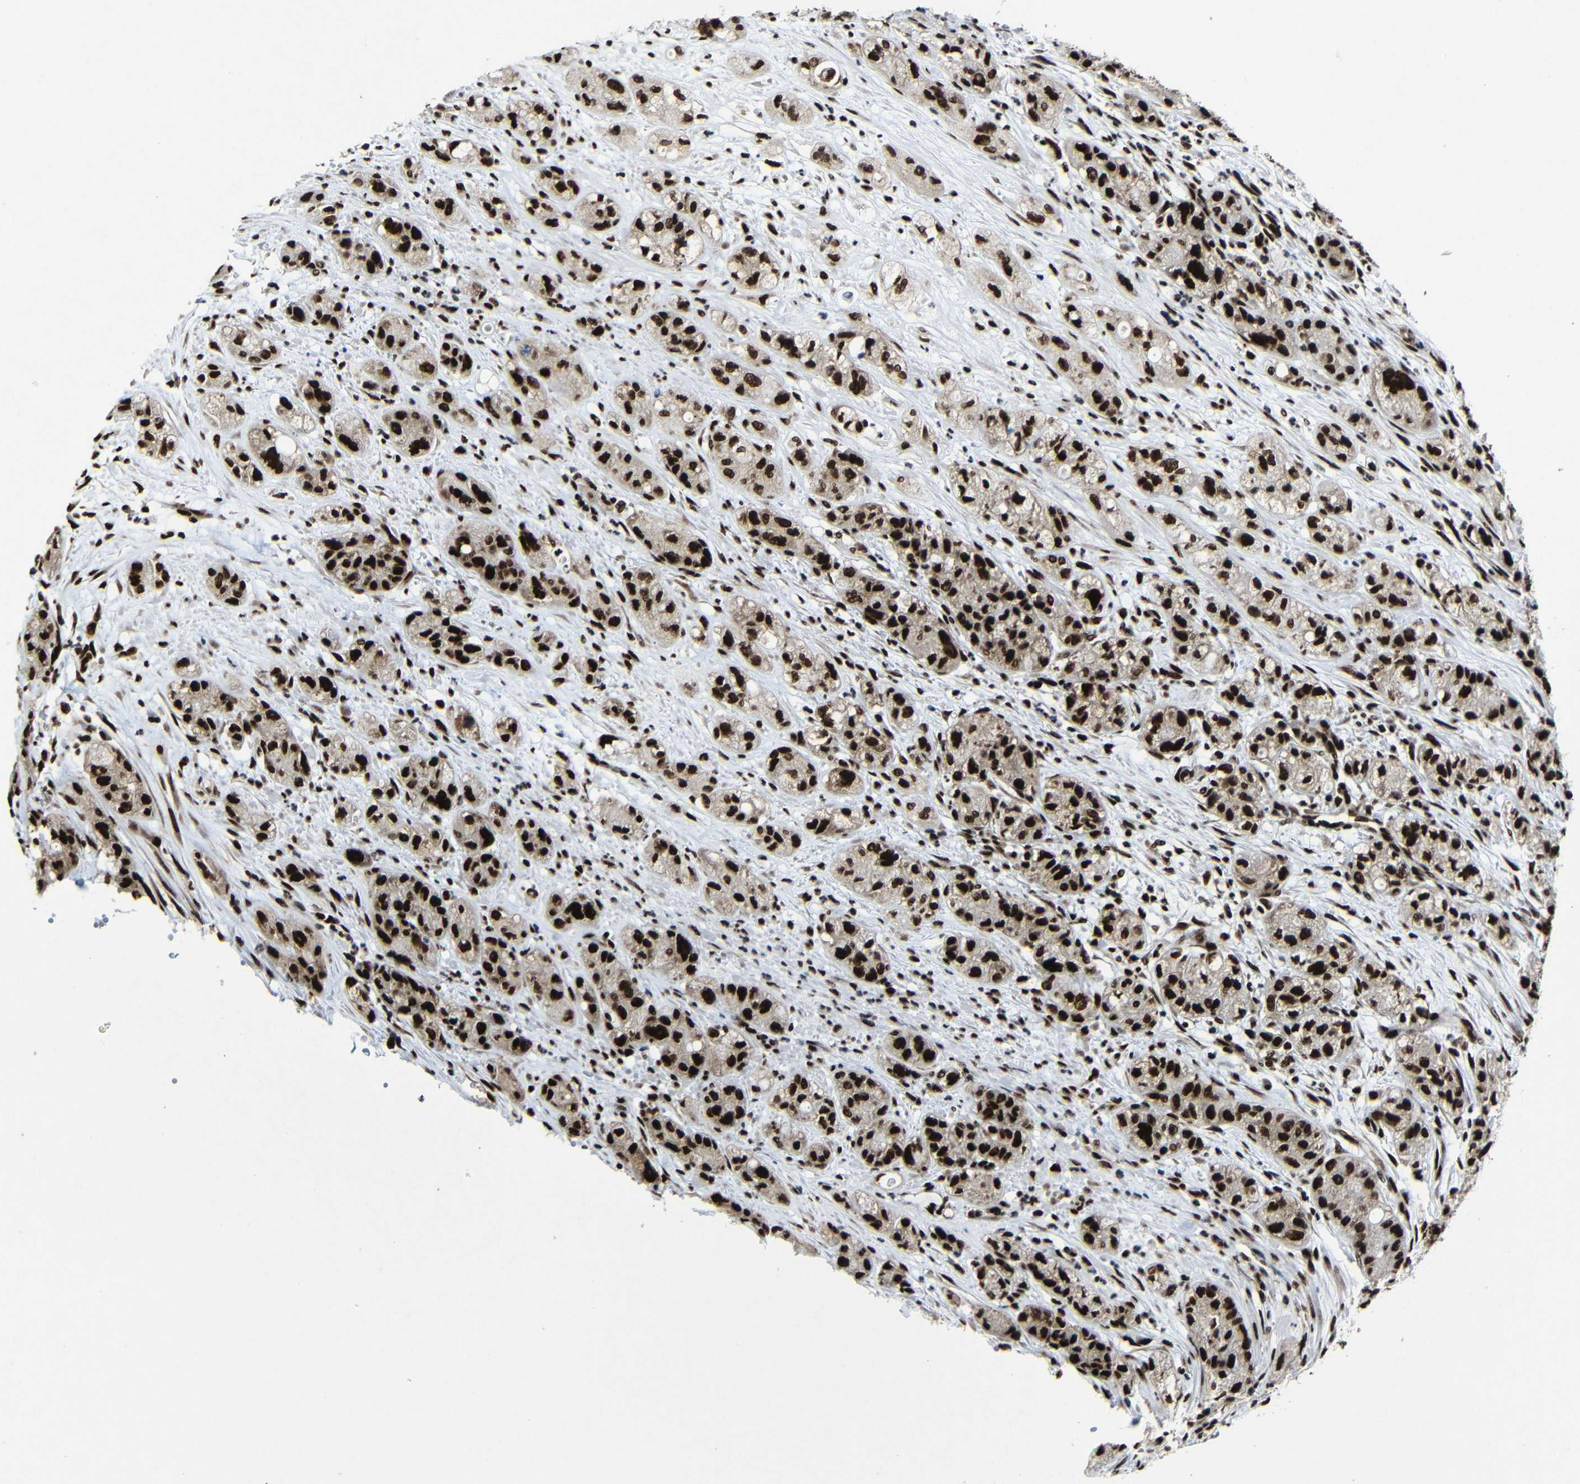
{"staining": {"intensity": "strong", "quantity": ">75%", "location": "nuclear"}, "tissue": "pancreatic cancer", "cell_type": "Tumor cells", "image_type": "cancer", "snomed": [{"axis": "morphology", "description": "Adenocarcinoma, NOS"}, {"axis": "topography", "description": "Pancreas"}], "caption": "Pancreatic adenocarcinoma stained with a brown dye reveals strong nuclear positive expression in approximately >75% of tumor cells.", "gene": "PTBP1", "patient": {"sex": "female", "age": 78}}